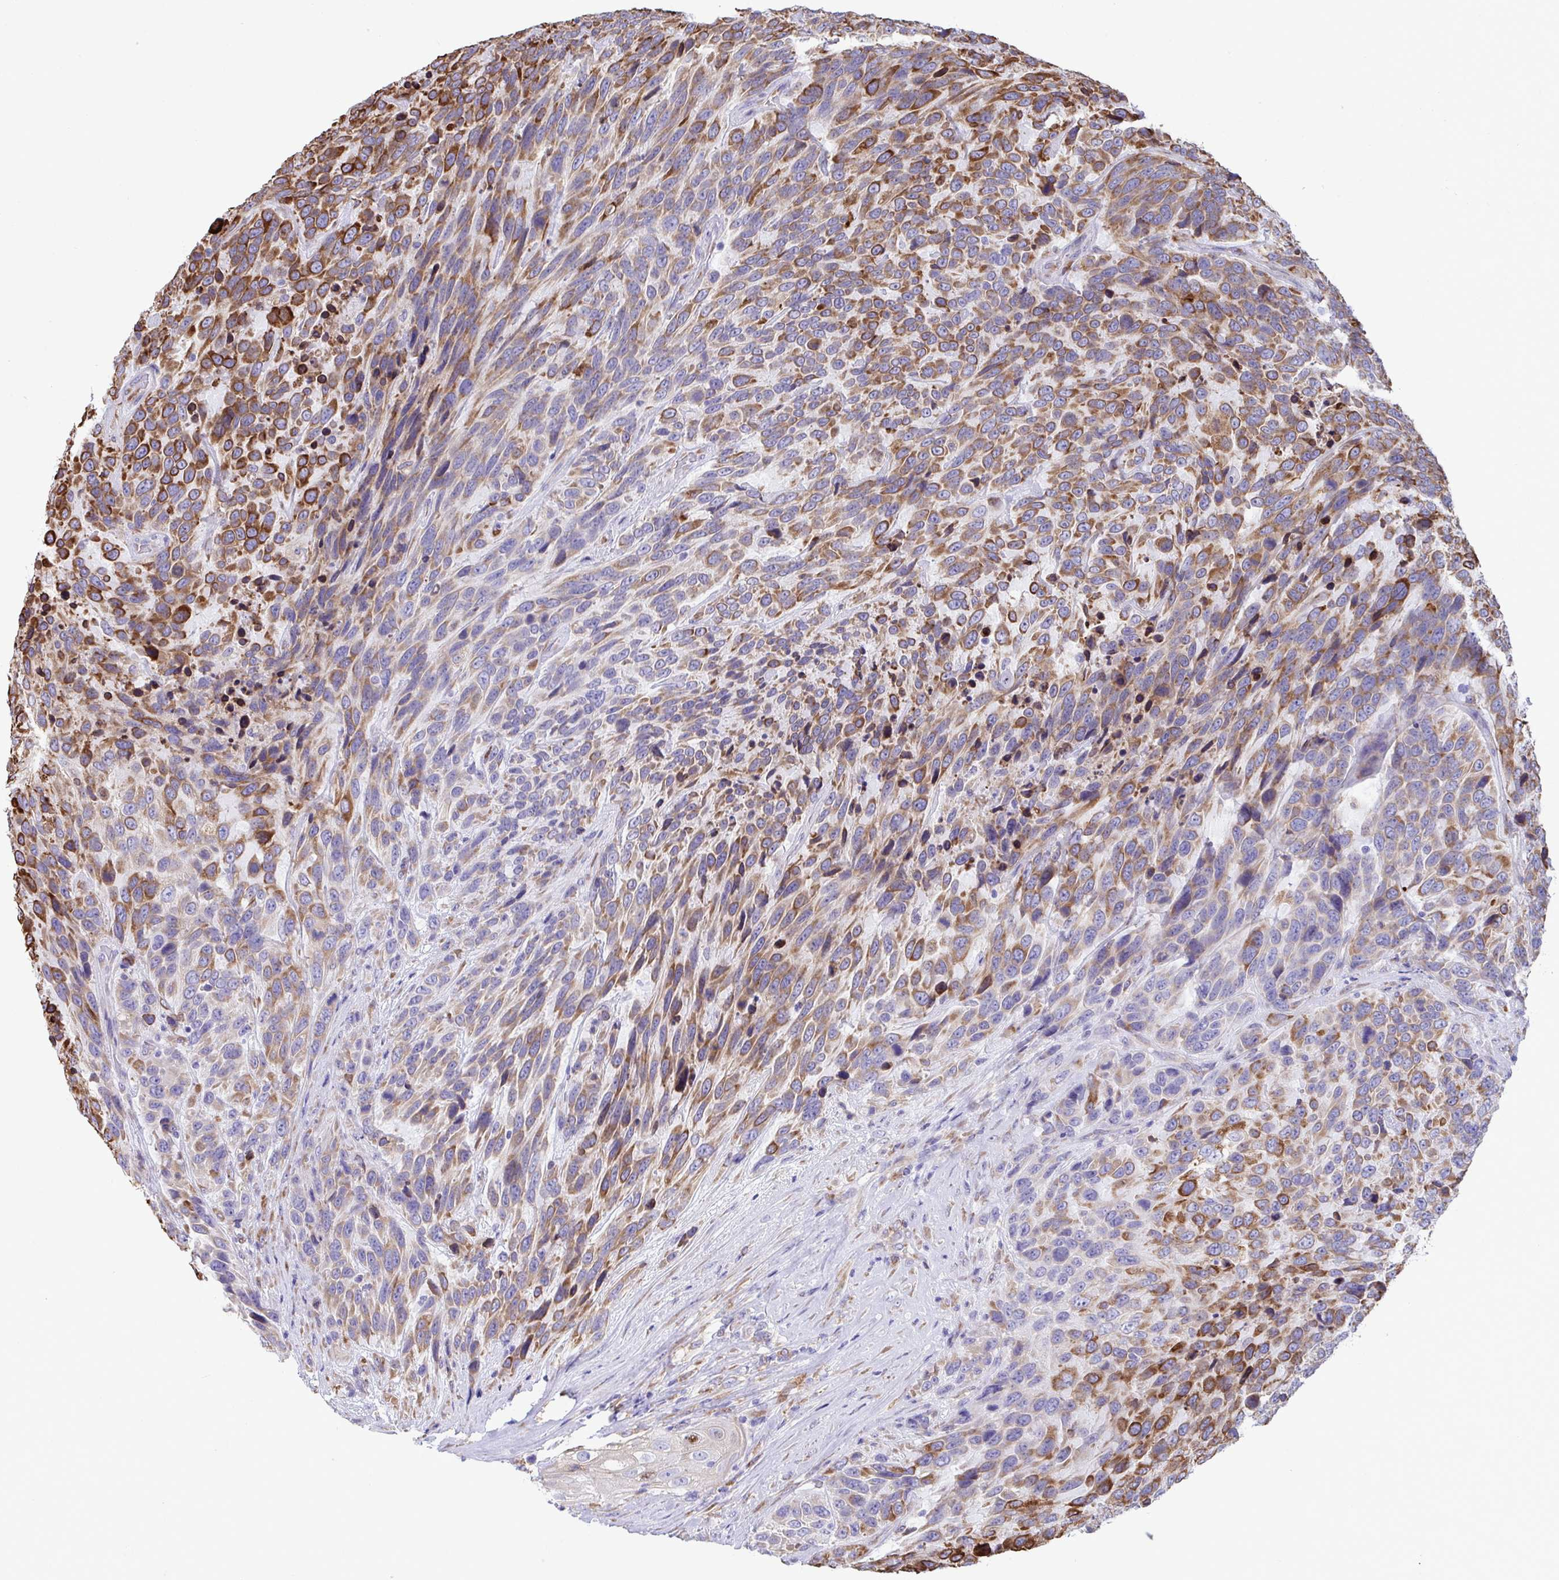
{"staining": {"intensity": "strong", "quantity": ">75%", "location": "cytoplasmic/membranous"}, "tissue": "urothelial cancer", "cell_type": "Tumor cells", "image_type": "cancer", "snomed": [{"axis": "morphology", "description": "Urothelial carcinoma, High grade"}, {"axis": "topography", "description": "Urinary bladder"}], "caption": "A brown stain shows strong cytoplasmic/membranous staining of a protein in high-grade urothelial carcinoma tumor cells.", "gene": "ASPH", "patient": {"sex": "female", "age": 70}}